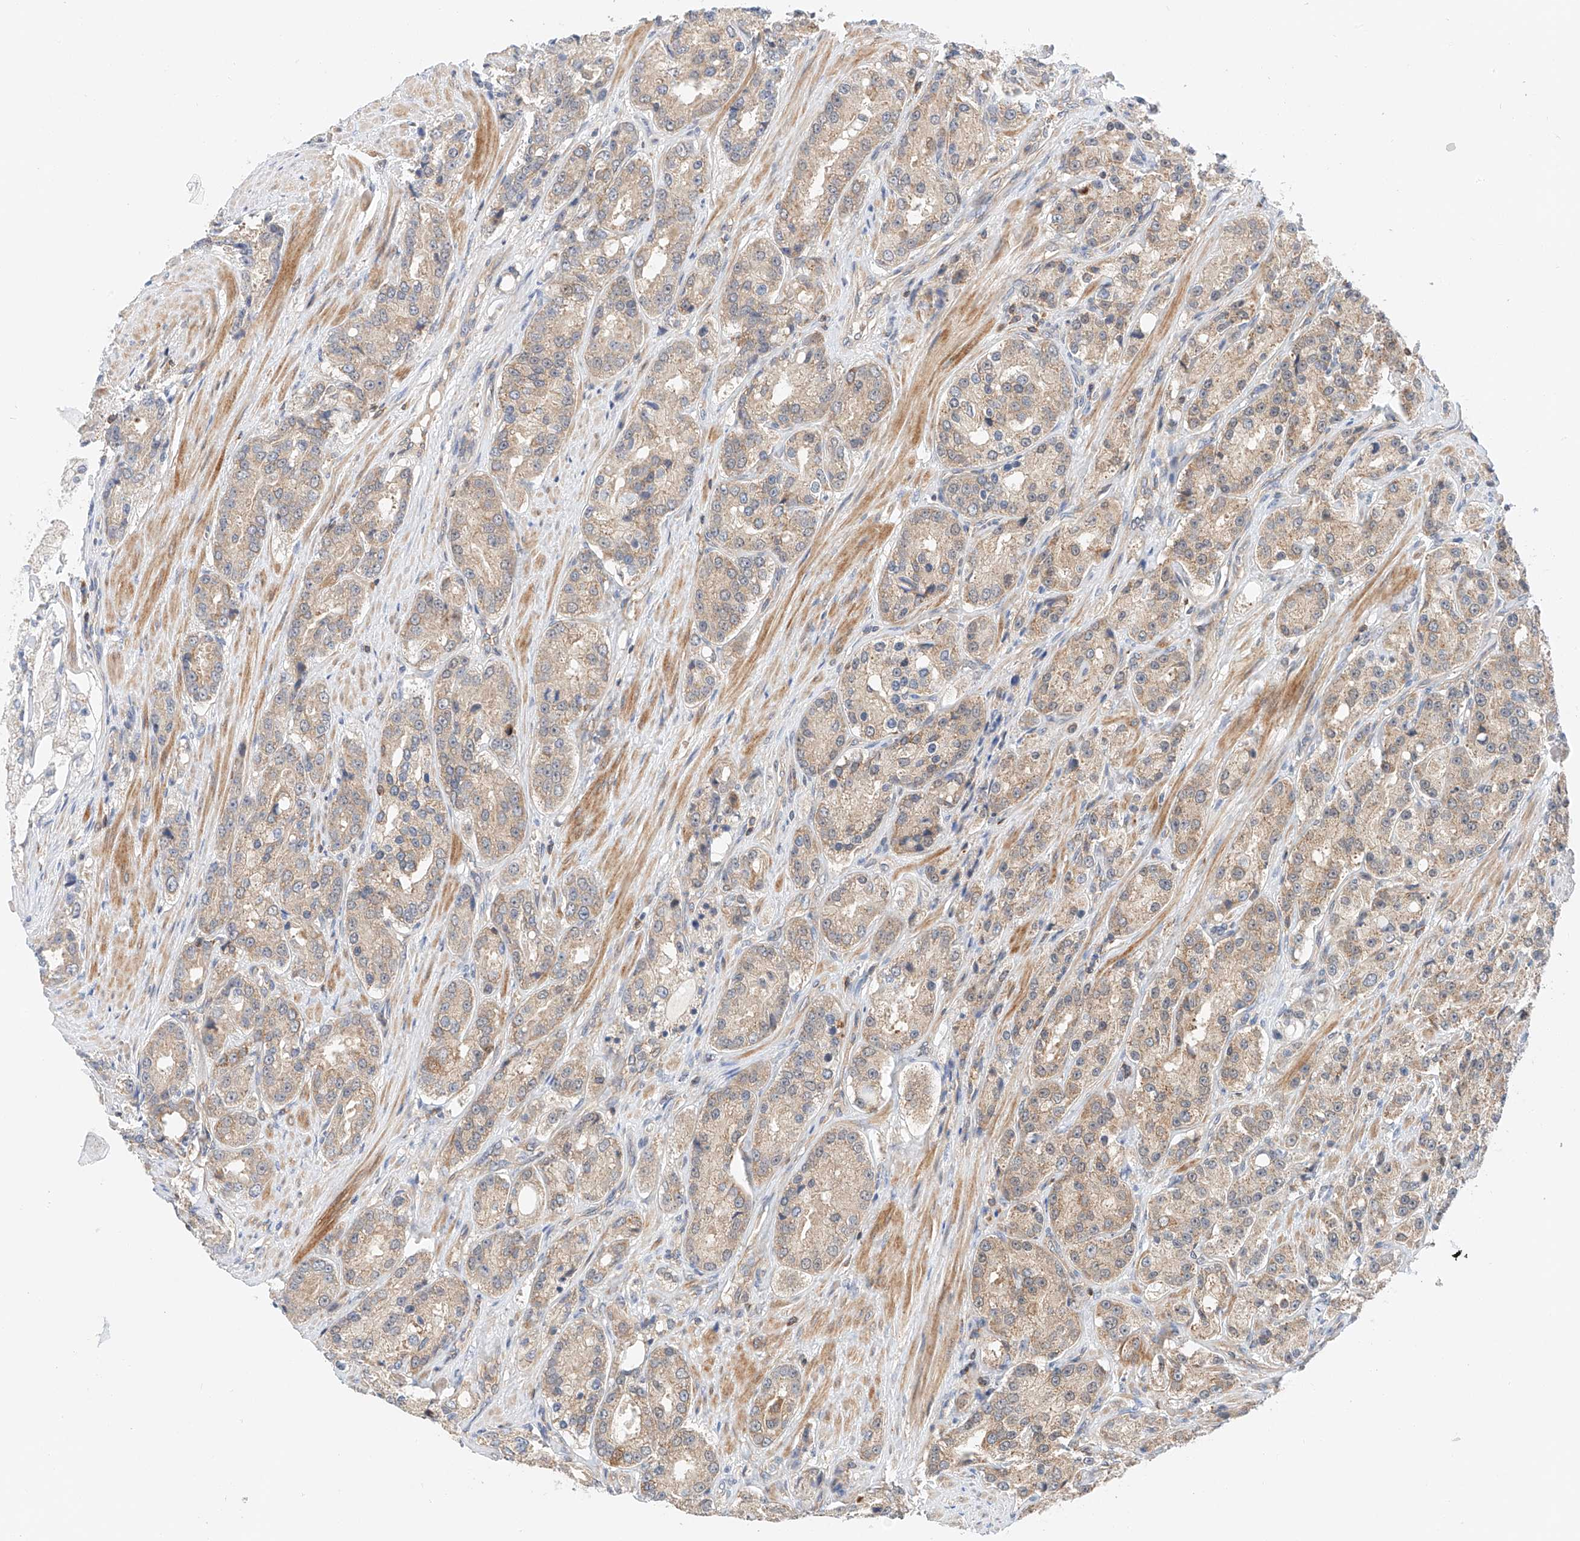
{"staining": {"intensity": "weak", "quantity": ">75%", "location": "cytoplasmic/membranous"}, "tissue": "prostate cancer", "cell_type": "Tumor cells", "image_type": "cancer", "snomed": [{"axis": "morphology", "description": "Adenocarcinoma, High grade"}, {"axis": "topography", "description": "Prostate"}], "caption": "Prostate cancer stained with a protein marker exhibits weak staining in tumor cells.", "gene": "MFN2", "patient": {"sex": "male", "age": 60}}